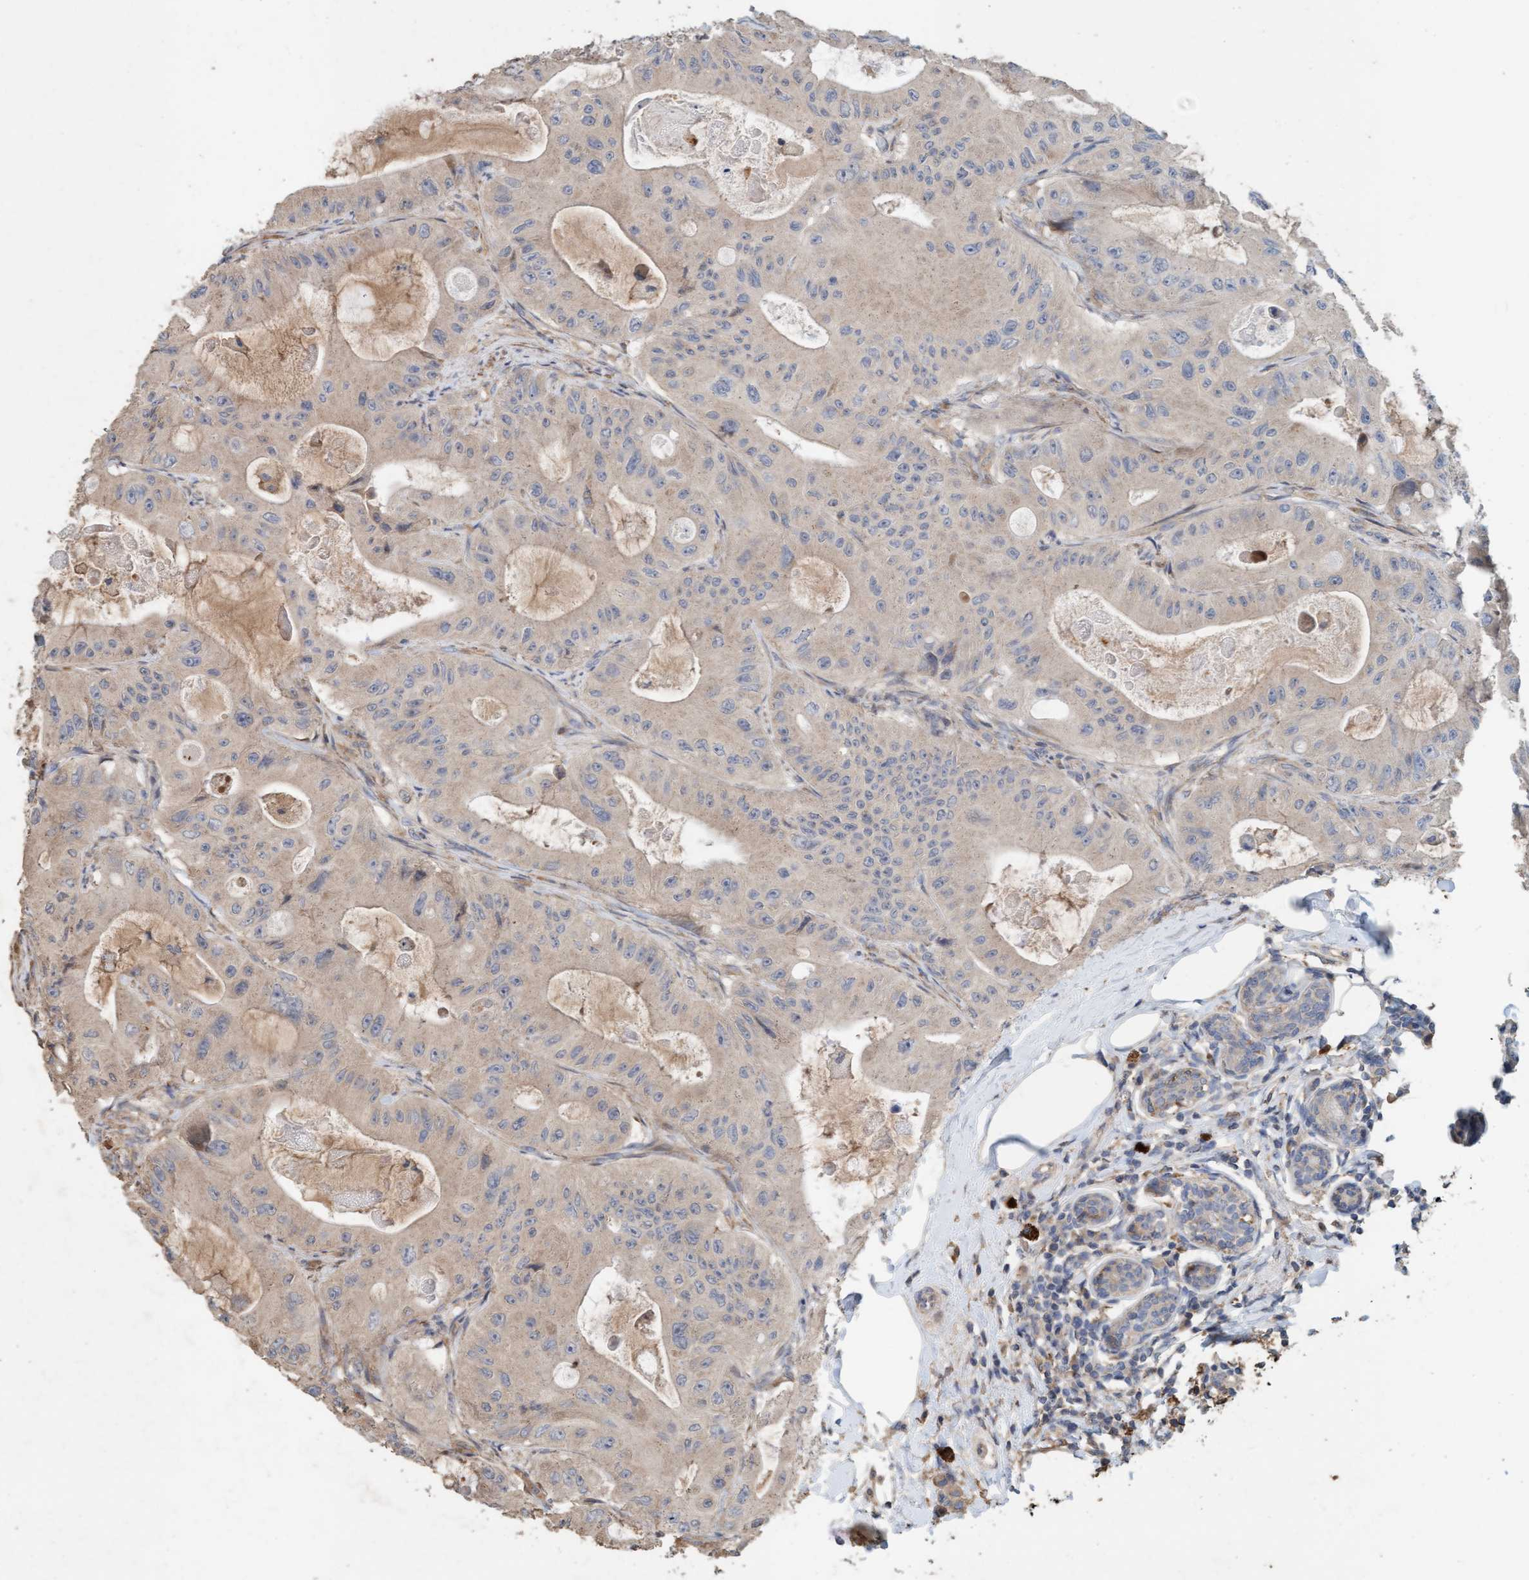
{"staining": {"intensity": "negative", "quantity": "none", "location": "none"}, "tissue": "colorectal cancer", "cell_type": "Tumor cells", "image_type": "cancer", "snomed": [{"axis": "morphology", "description": "Adenocarcinoma, NOS"}, {"axis": "topography", "description": "Colon"}], "caption": "The immunohistochemistry micrograph has no significant expression in tumor cells of colorectal cancer (adenocarcinoma) tissue.", "gene": "LONRF1", "patient": {"sex": "female", "age": 46}}